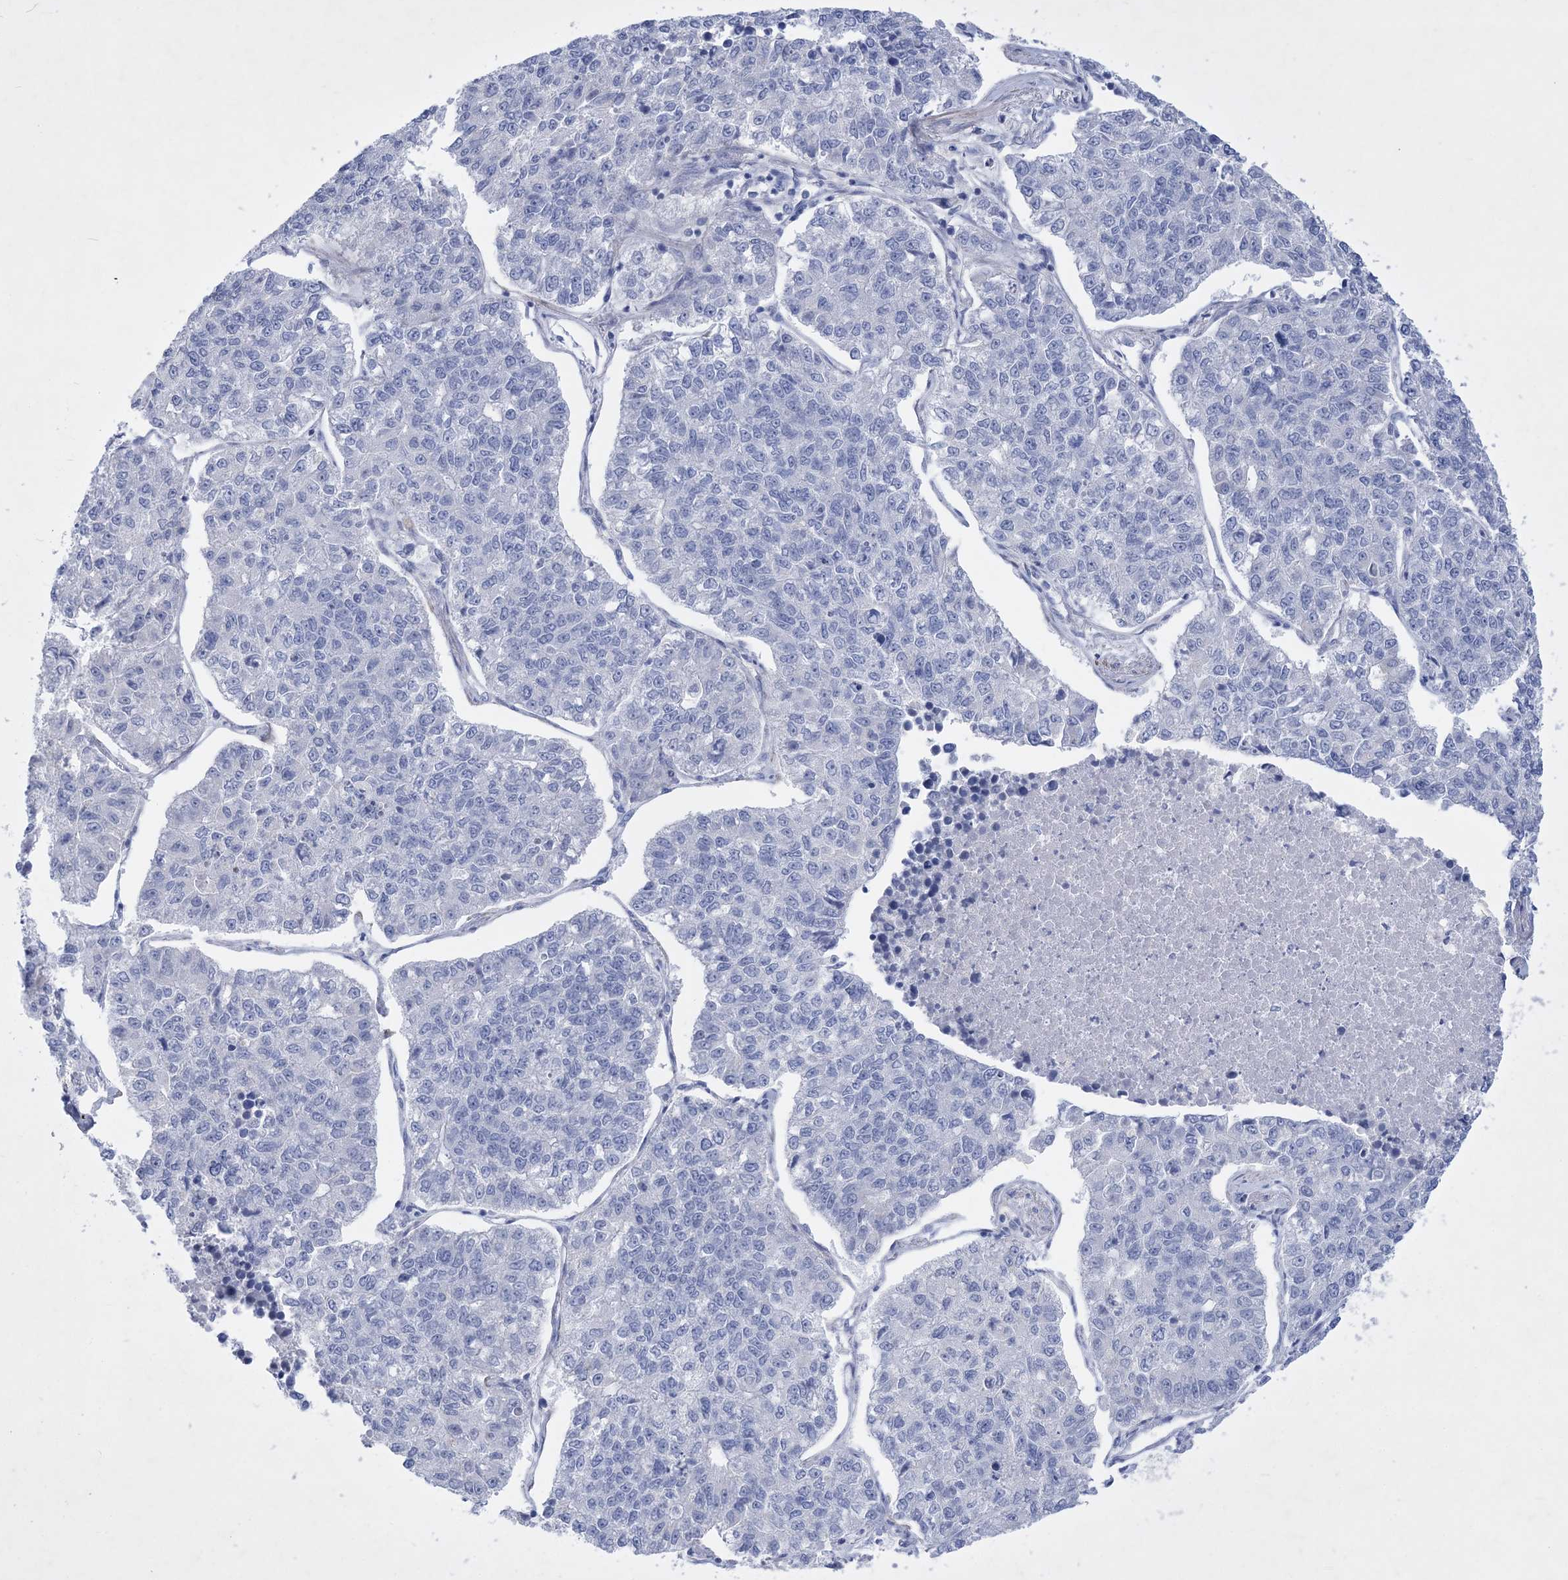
{"staining": {"intensity": "negative", "quantity": "none", "location": "none"}, "tissue": "lung cancer", "cell_type": "Tumor cells", "image_type": "cancer", "snomed": [{"axis": "morphology", "description": "Adenocarcinoma, NOS"}, {"axis": "topography", "description": "Lung"}], "caption": "Tumor cells are negative for protein expression in human lung adenocarcinoma.", "gene": "WDR74", "patient": {"sex": "male", "age": 49}}